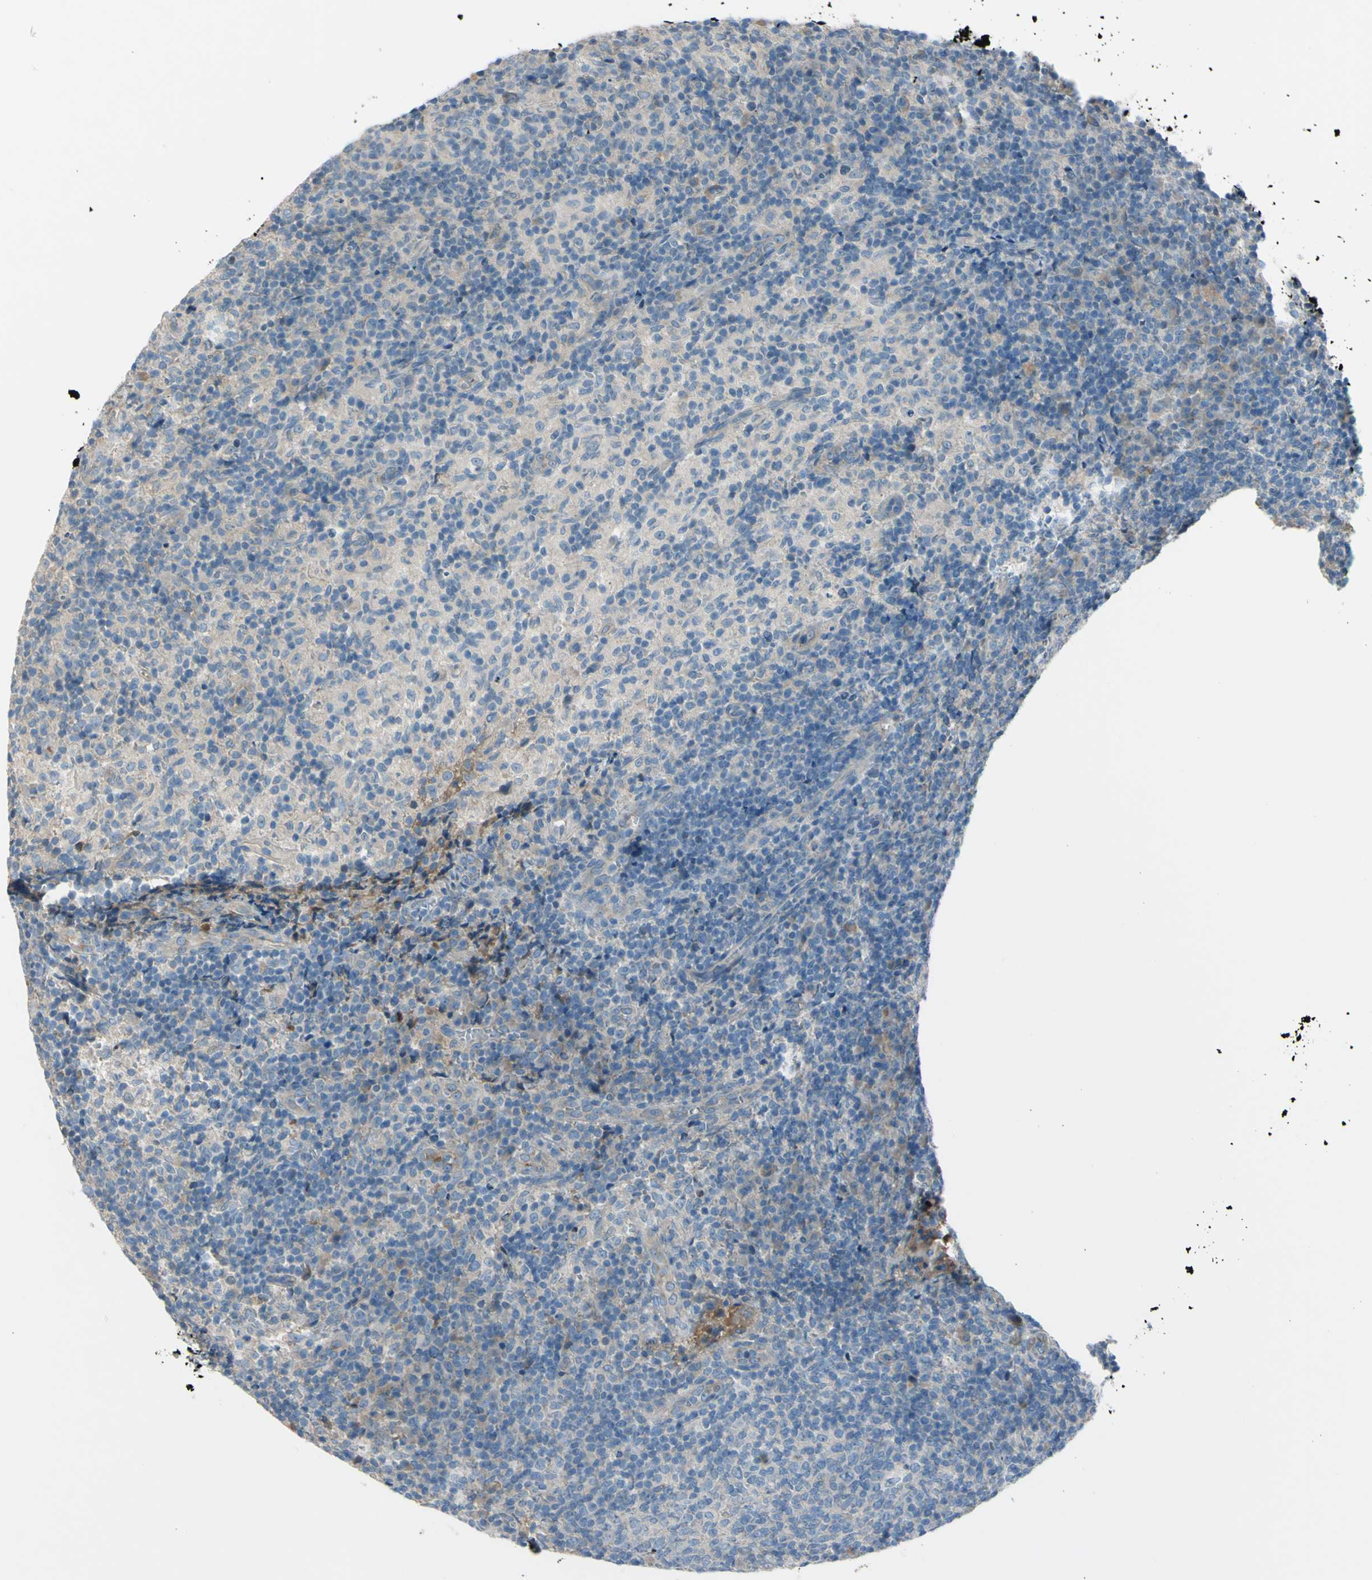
{"staining": {"intensity": "weak", "quantity": "<25%", "location": "cytoplasmic/membranous"}, "tissue": "lymph node", "cell_type": "Germinal center cells", "image_type": "normal", "snomed": [{"axis": "morphology", "description": "Normal tissue, NOS"}, {"axis": "morphology", "description": "Inflammation, NOS"}, {"axis": "topography", "description": "Lymph node"}], "caption": "The histopathology image displays no staining of germinal center cells in normal lymph node.", "gene": "ATRN", "patient": {"sex": "male", "age": 55}}